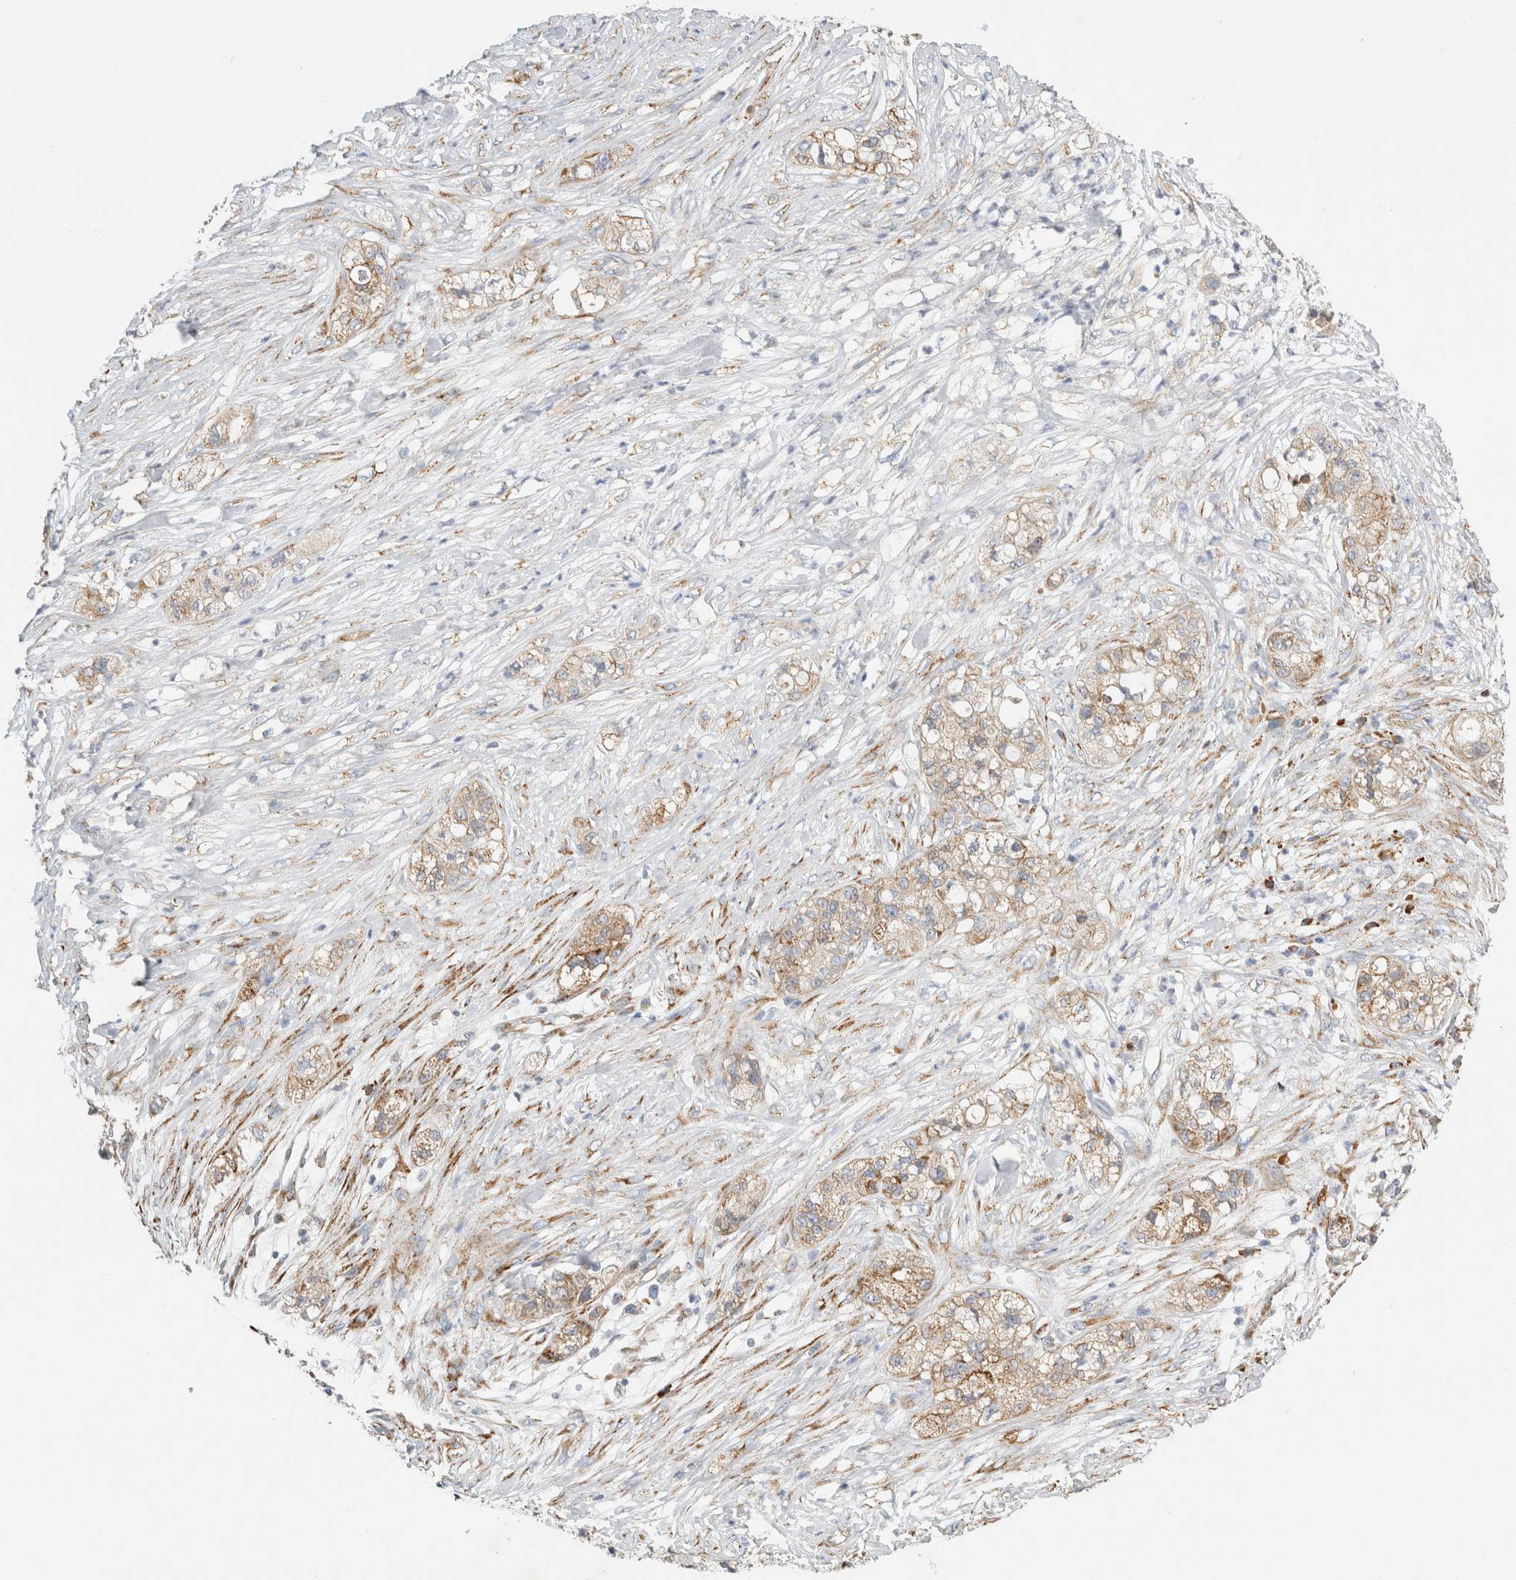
{"staining": {"intensity": "weak", "quantity": ">75%", "location": "cytoplasmic/membranous"}, "tissue": "pancreatic cancer", "cell_type": "Tumor cells", "image_type": "cancer", "snomed": [{"axis": "morphology", "description": "Adenocarcinoma, NOS"}, {"axis": "topography", "description": "Pancreas"}], "caption": "About >75% of tumor cells in pancreatic cancer (adenocarcinoma) demonstrate weak cytoplasmic/membranous protein positivity as visualized by brown immunohistochemical staining.", "gene": "RPN2", "patient": {"sex": "female", "age": 78}}